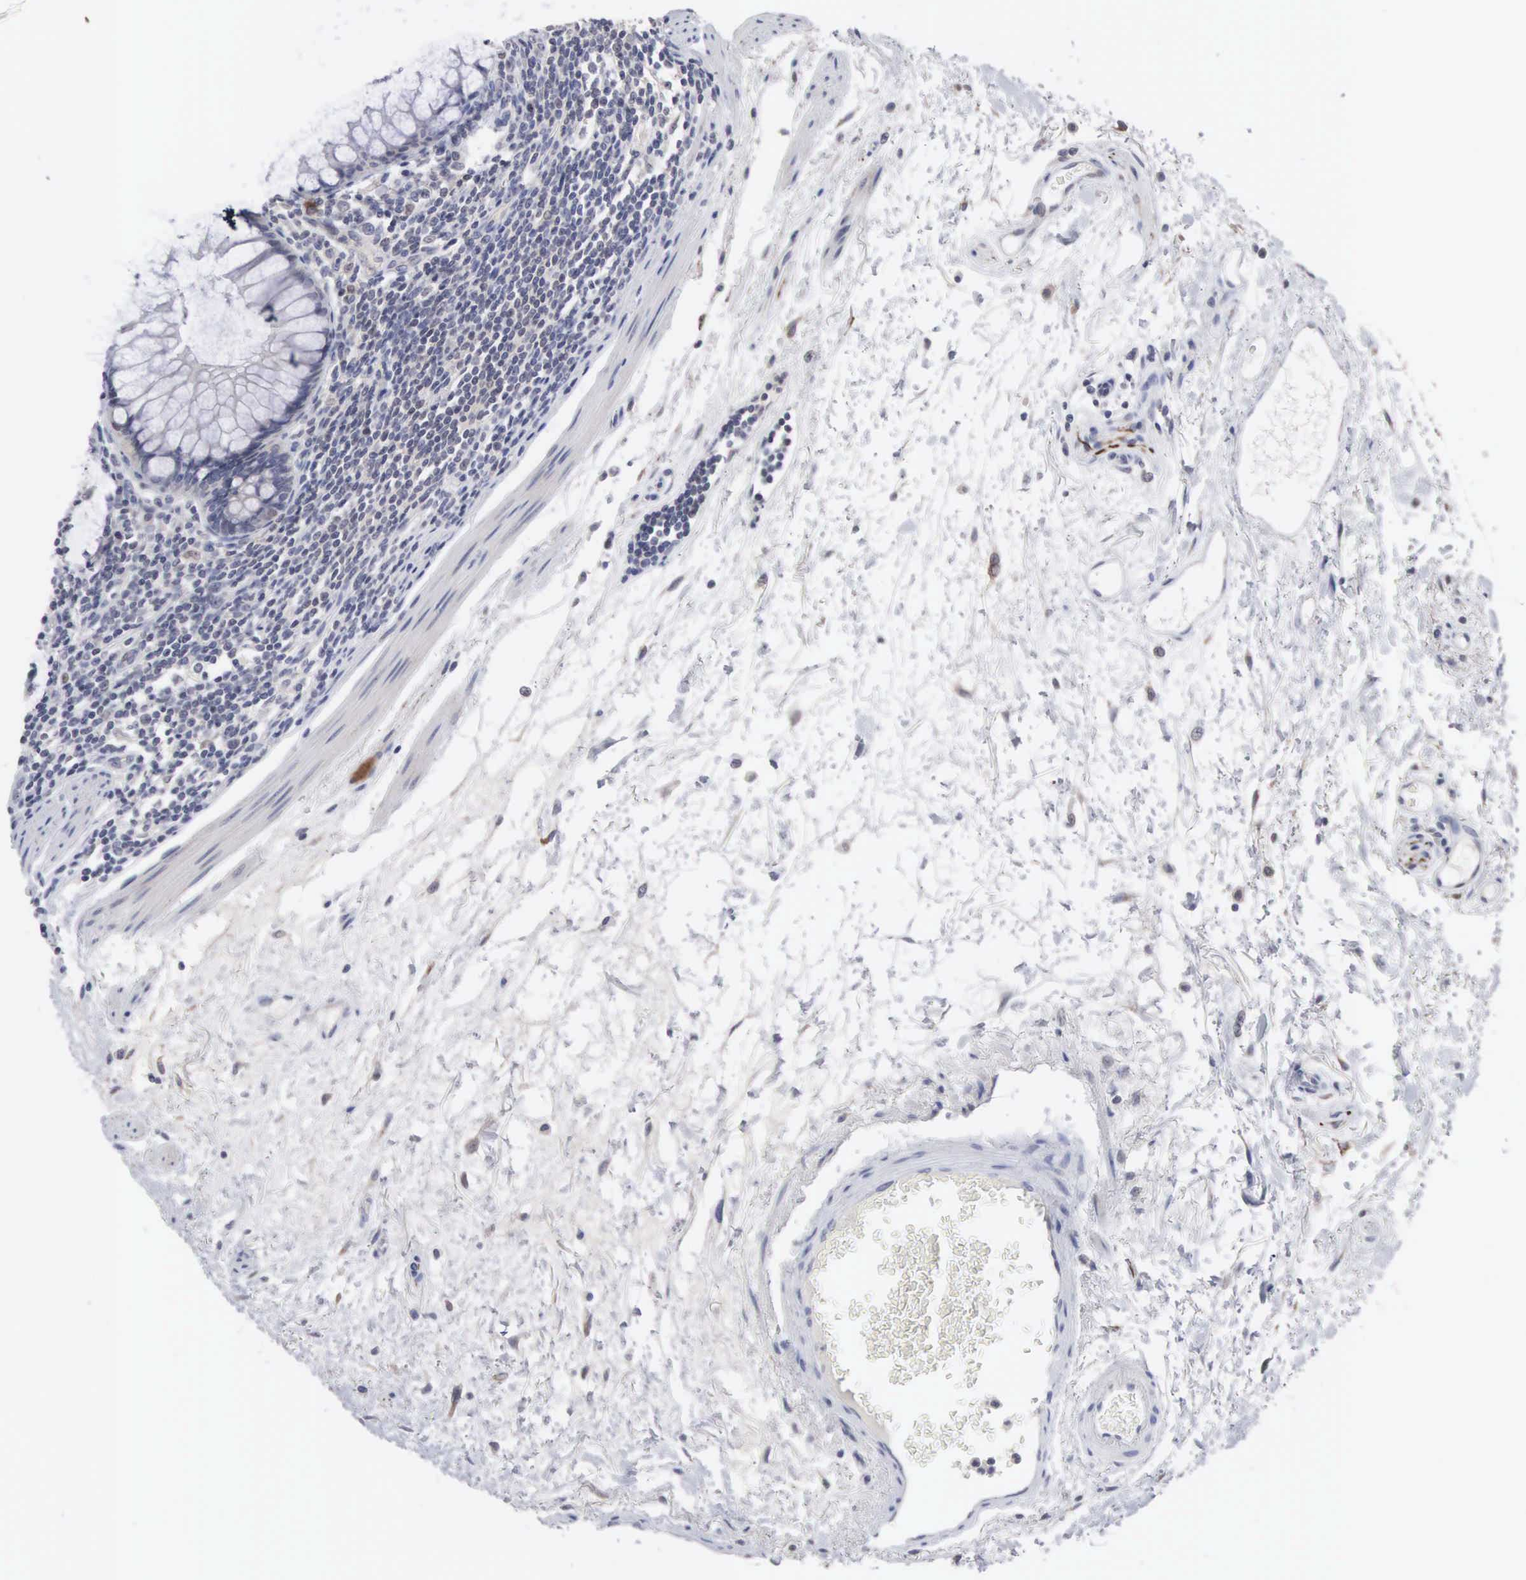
{"staining": {"intensity": "negative", "quantity": "none", "location": "none"}, "tissue": "colon", "cell_type": "Endothelial cells", "image_type": "normal", "snomed": [{"axis": "morphology", "description": "Normal tissue, NOS"}, {"axis": "topography", "description": "Colon"}], "caption": "Protein analysis of unremarkable colon displays no significant positivity in endothelial cells. (Immunohistochemistry, brightfield microscopy, high magnification).", "gene": "ACOT4", "patient": {"sex": "male", "age": 1}}